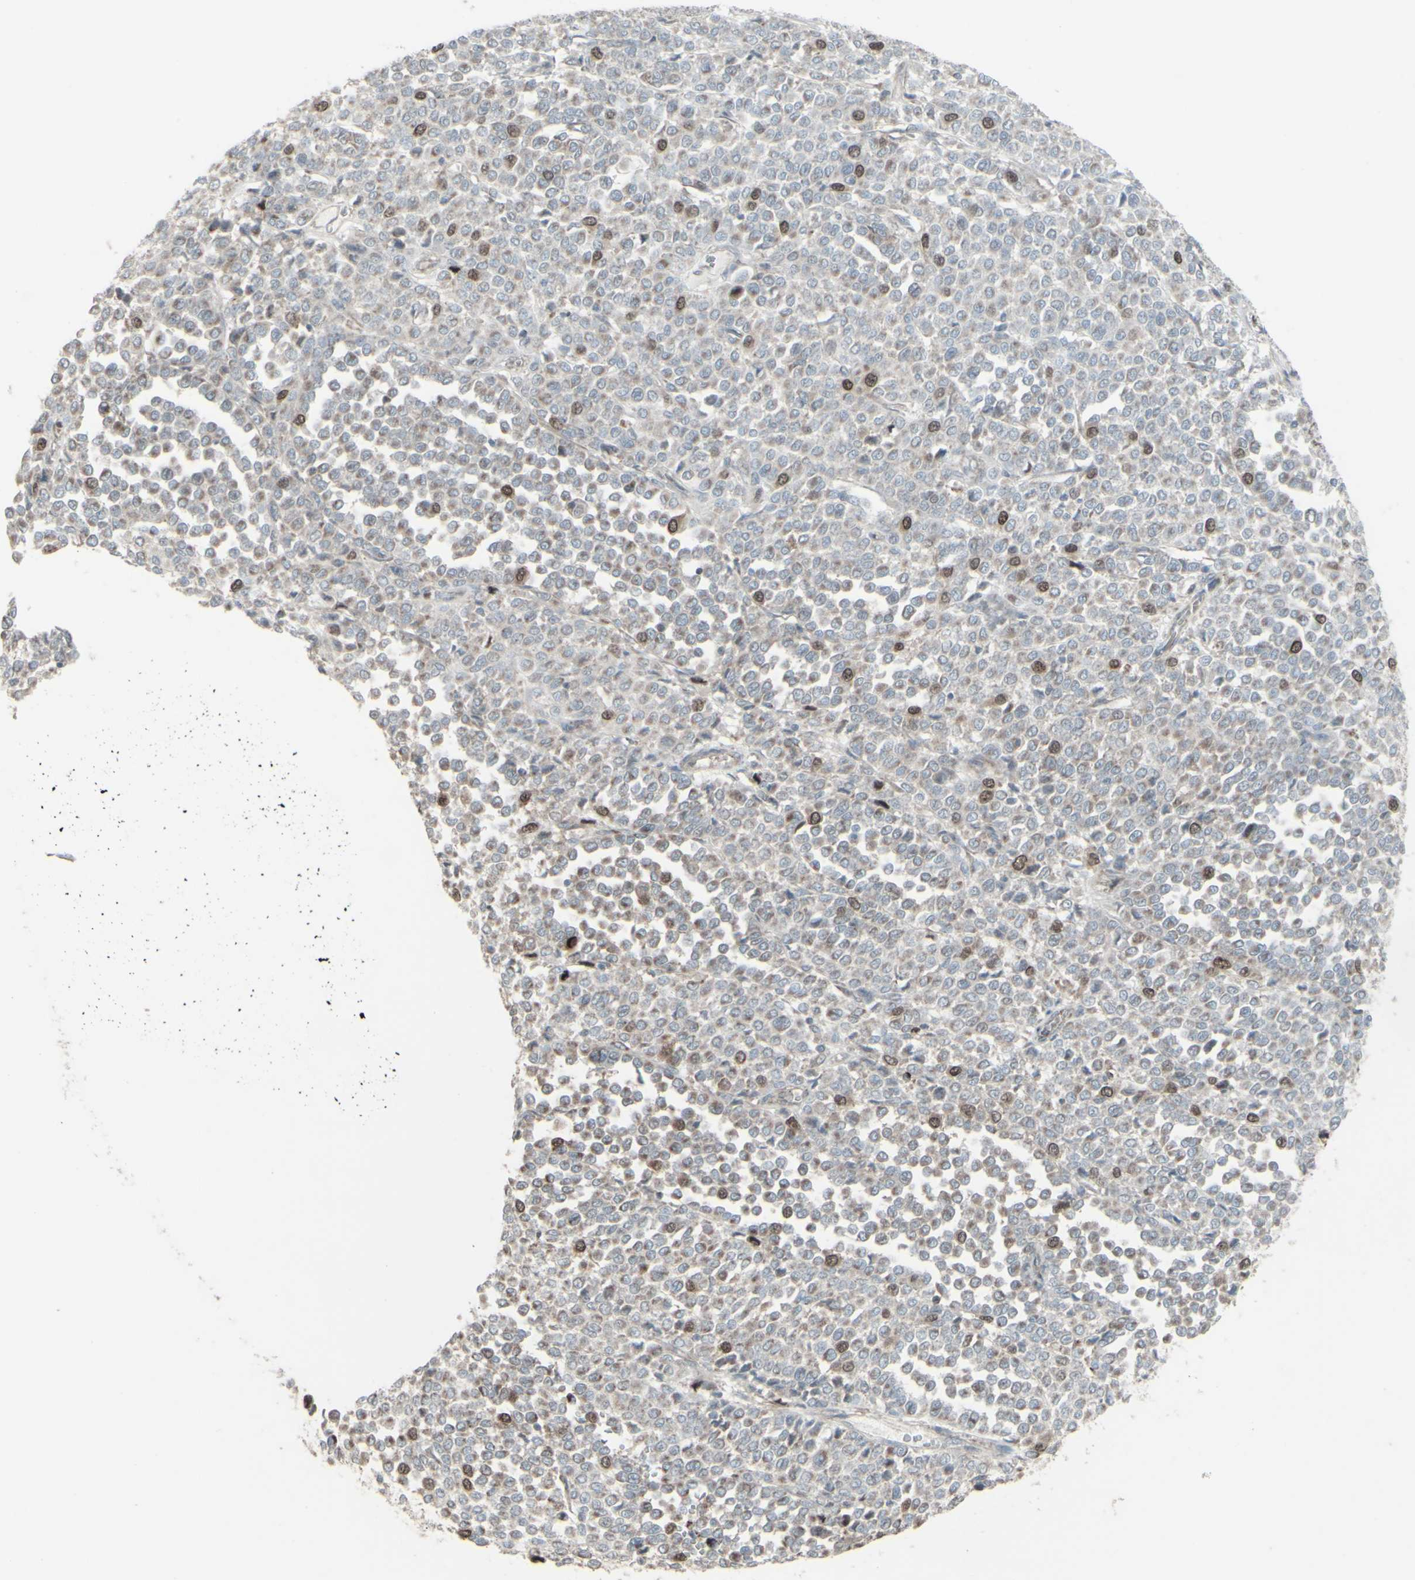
{"staining": {"intensity": "moderate", "quantity": "25%-75%", "location": "nuclear"}, "tissue": "melanoma", "cell_type": "Tumor cells", "image_type": "cancer", "snomed": [{"axis": "morphology", "description": "Malignant melanoma, Metastatic site"}, {"axis": "topography", "description": "Pancreas"}], "caption": "IHC image of melanoma stained for a protein (brown), which reveals medium levels of moderate nuclear staining in approximately 25%-75% of tumor cells.", "gene": "GMNN", "patient": {"sex": "female", "age": 30}}